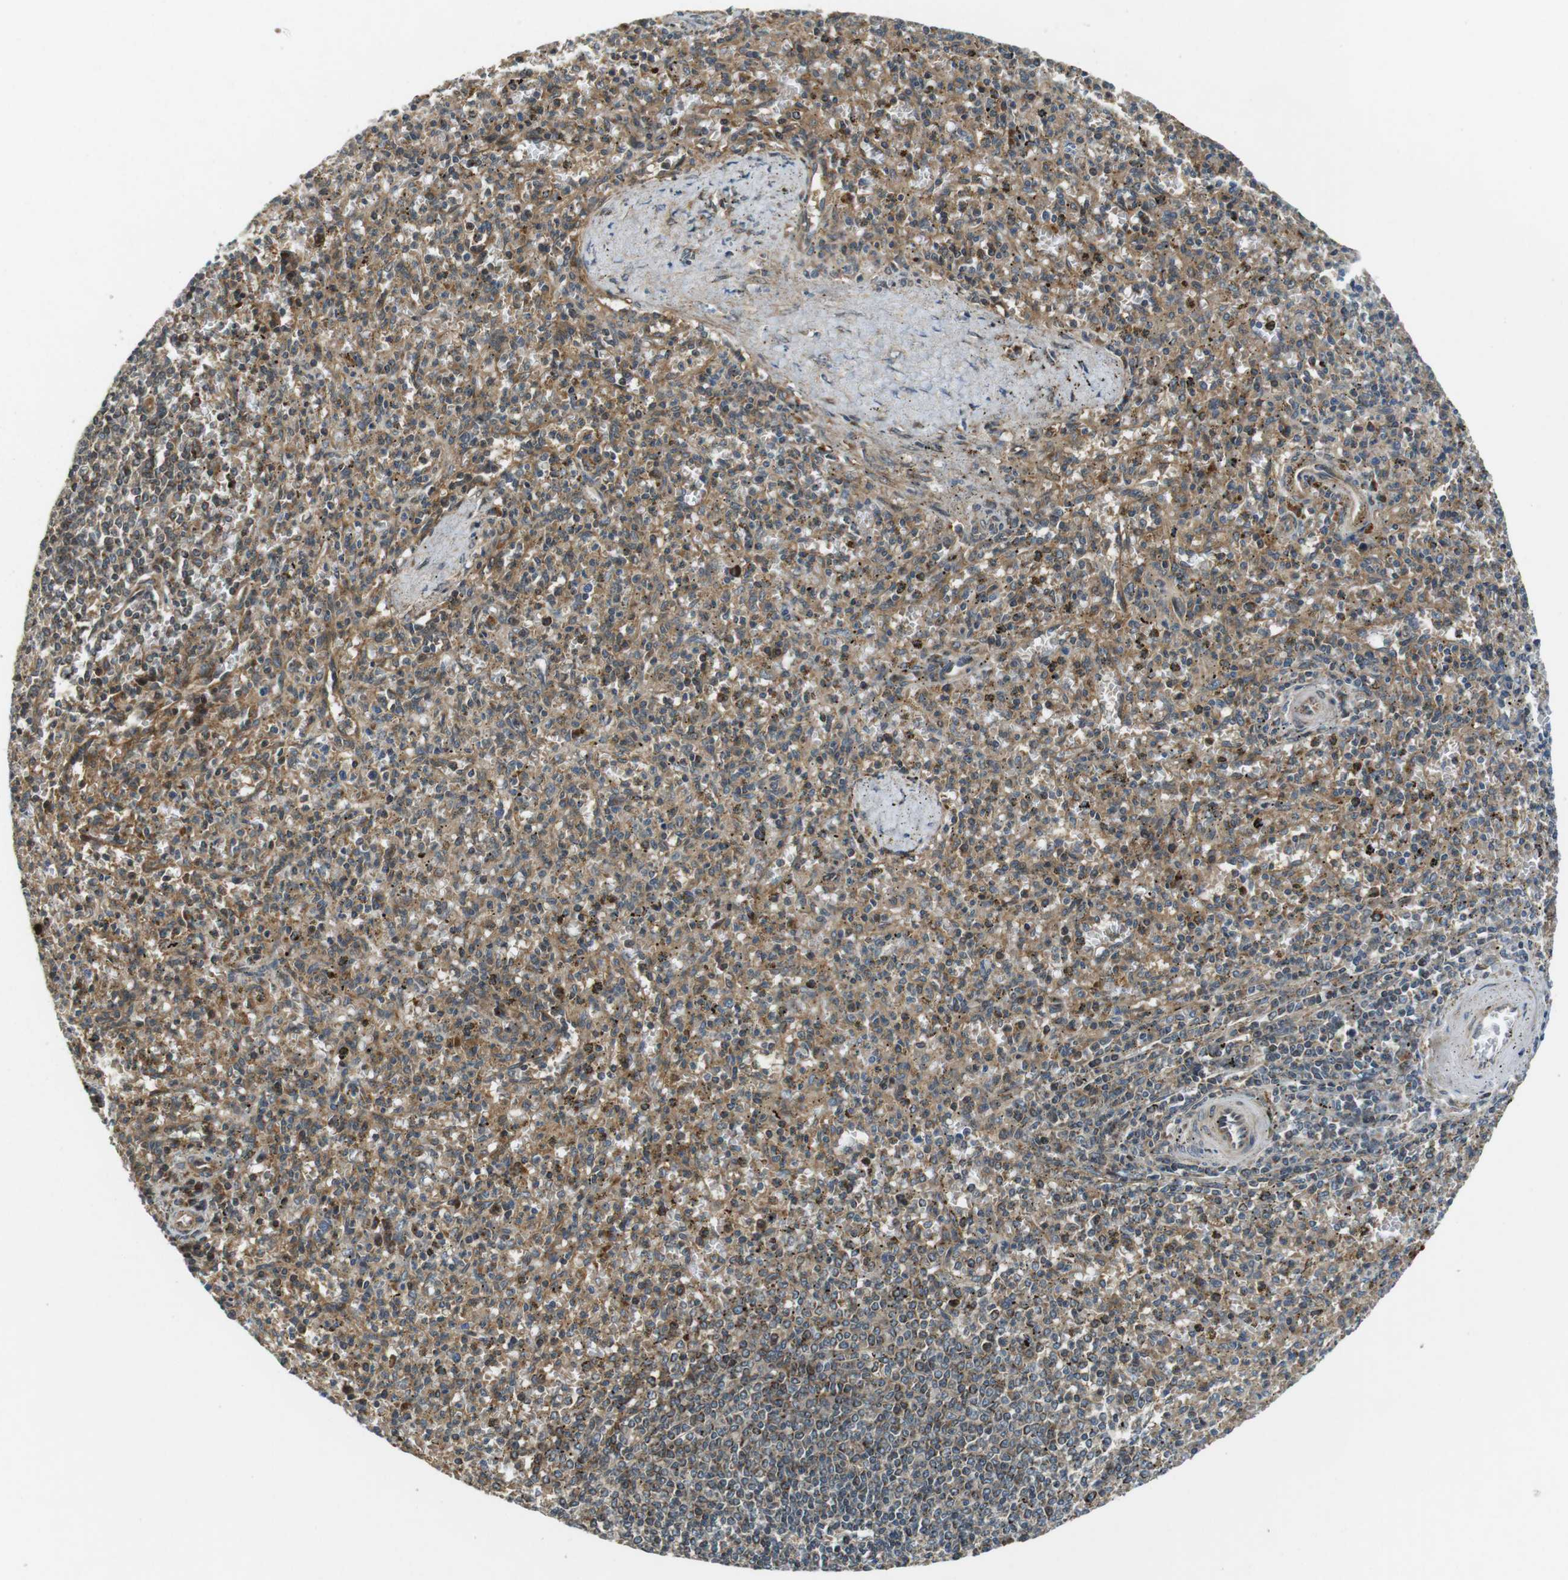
{"staining": {"intensity": "weak", "quantity": ">75%", "location": "cytoplasmic/membranous"}, "tissue": "spleen", "cell_type": "Cells in red pulp", "image_type": "normal", "snomed": [{"axis": "morphology", "description": "Normal tissue, NOS"}, {"axis": "topography", "description": "Spleen"}], "caption": "High-power microscopy captured an immunohistochemistry (IHC) histopathology image of normal spleen, revealing weak cytoplasmic/membranous expression in approximately >75% of cells in red pulp.", "gene": "IFFO2", "patient": {"sex": "male", "age": 72}}